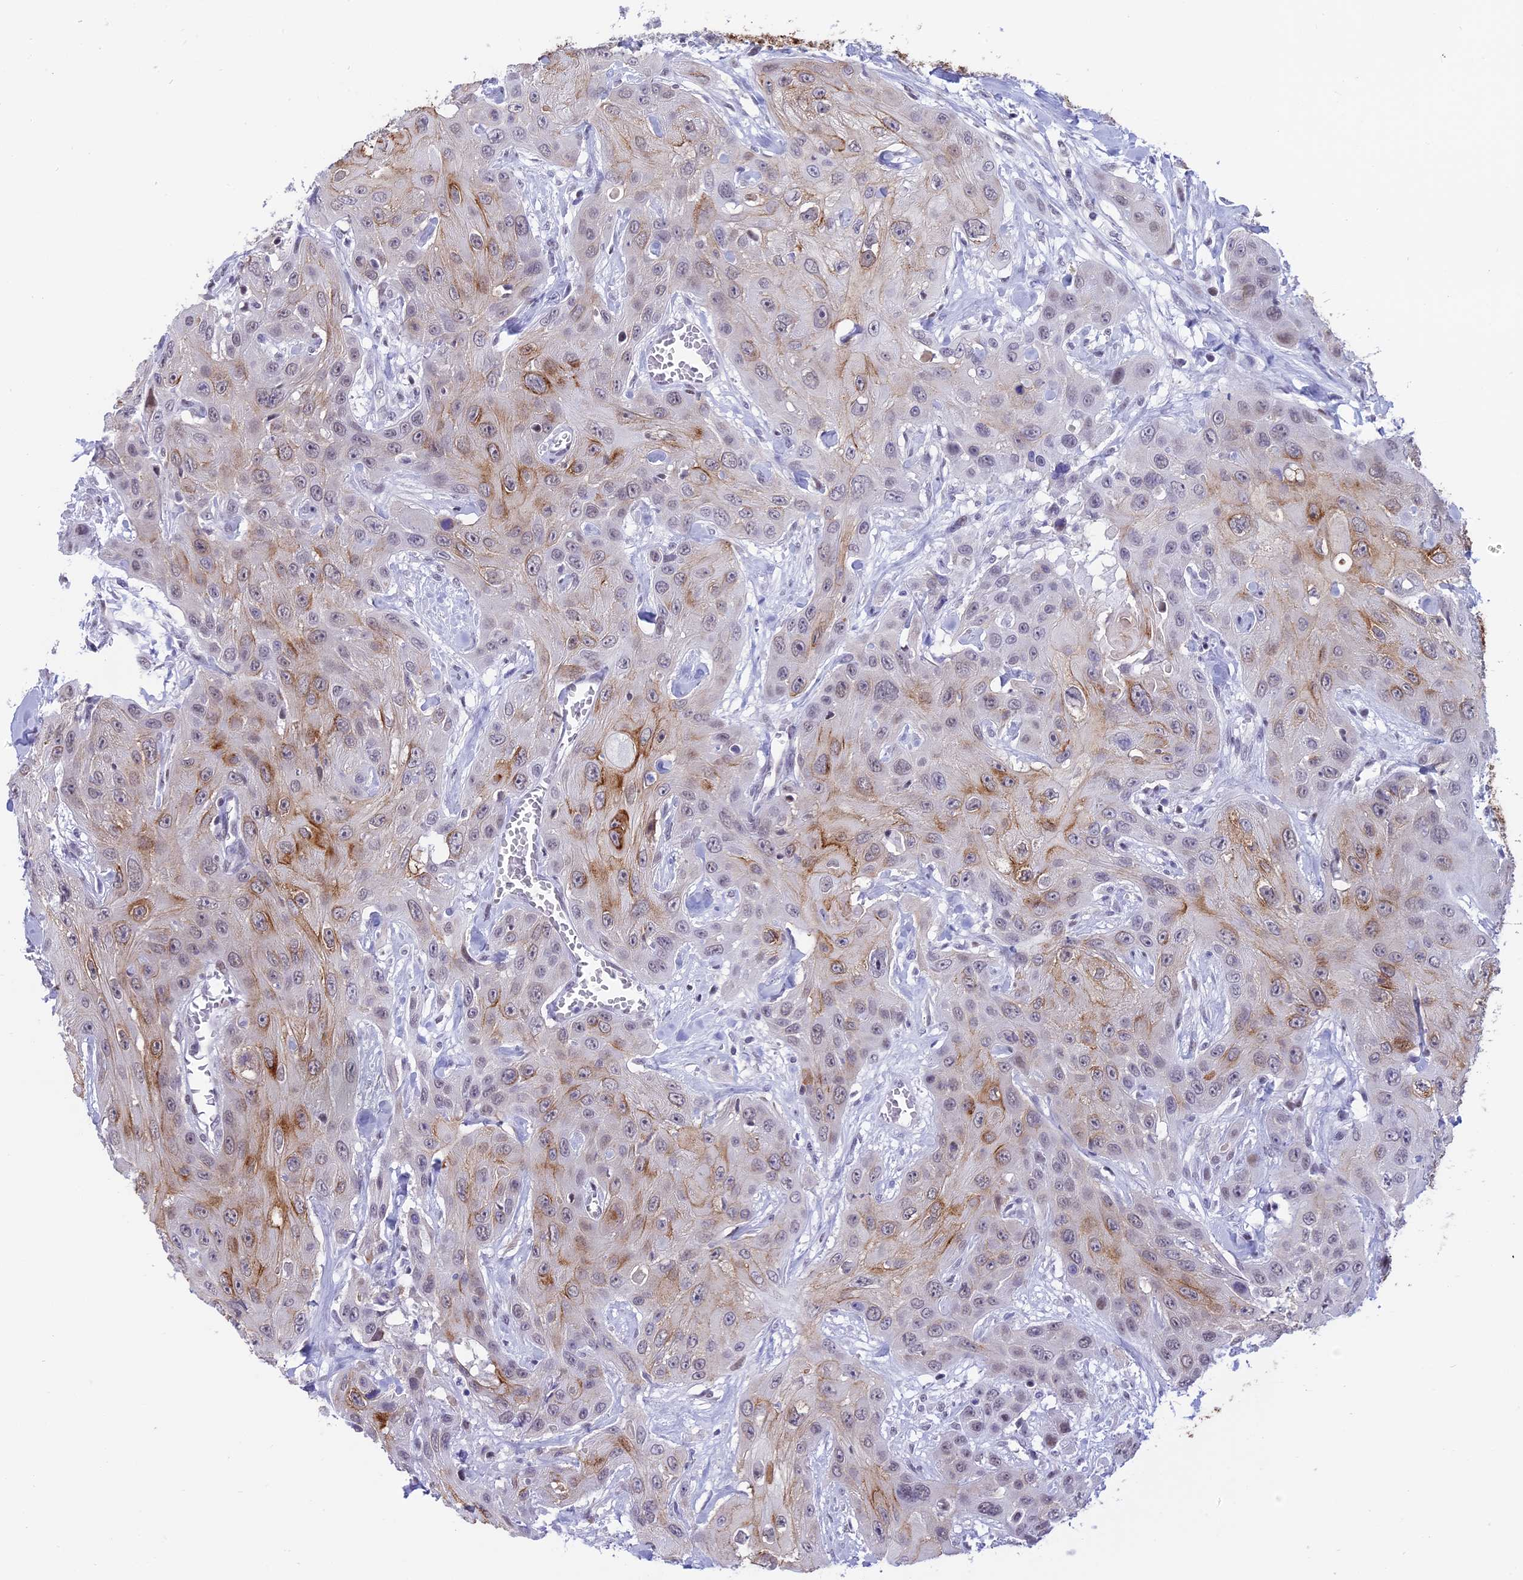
{"staining": {"intensity": "moderate", "quantity": "25%-75%", "location": "cytoplasmic/membranous"}, "tissue": "head and neck cancer", "cell_type": "Tumor cells", "image_type": "cancer", "snomed": [{"axis": "morphology", "description": "Squamous cell carcinoma, NOS"}, {"axis": "topography", "description": "Head-Neck"}], "caption": "Immunohistochemistry photomicrograph of neoplastic tissue: squamous cell carcinoma (head and neck) stained using immunohistochemistry exhibits medium levels of moderate protein expression localized specifically in the cytoplasmic/membranous of tumor cells, appearing as a cytoplasmic/membranous brown color.", "gene": "SPIRE2", "patient": {"sex": "male", "age": 81}}